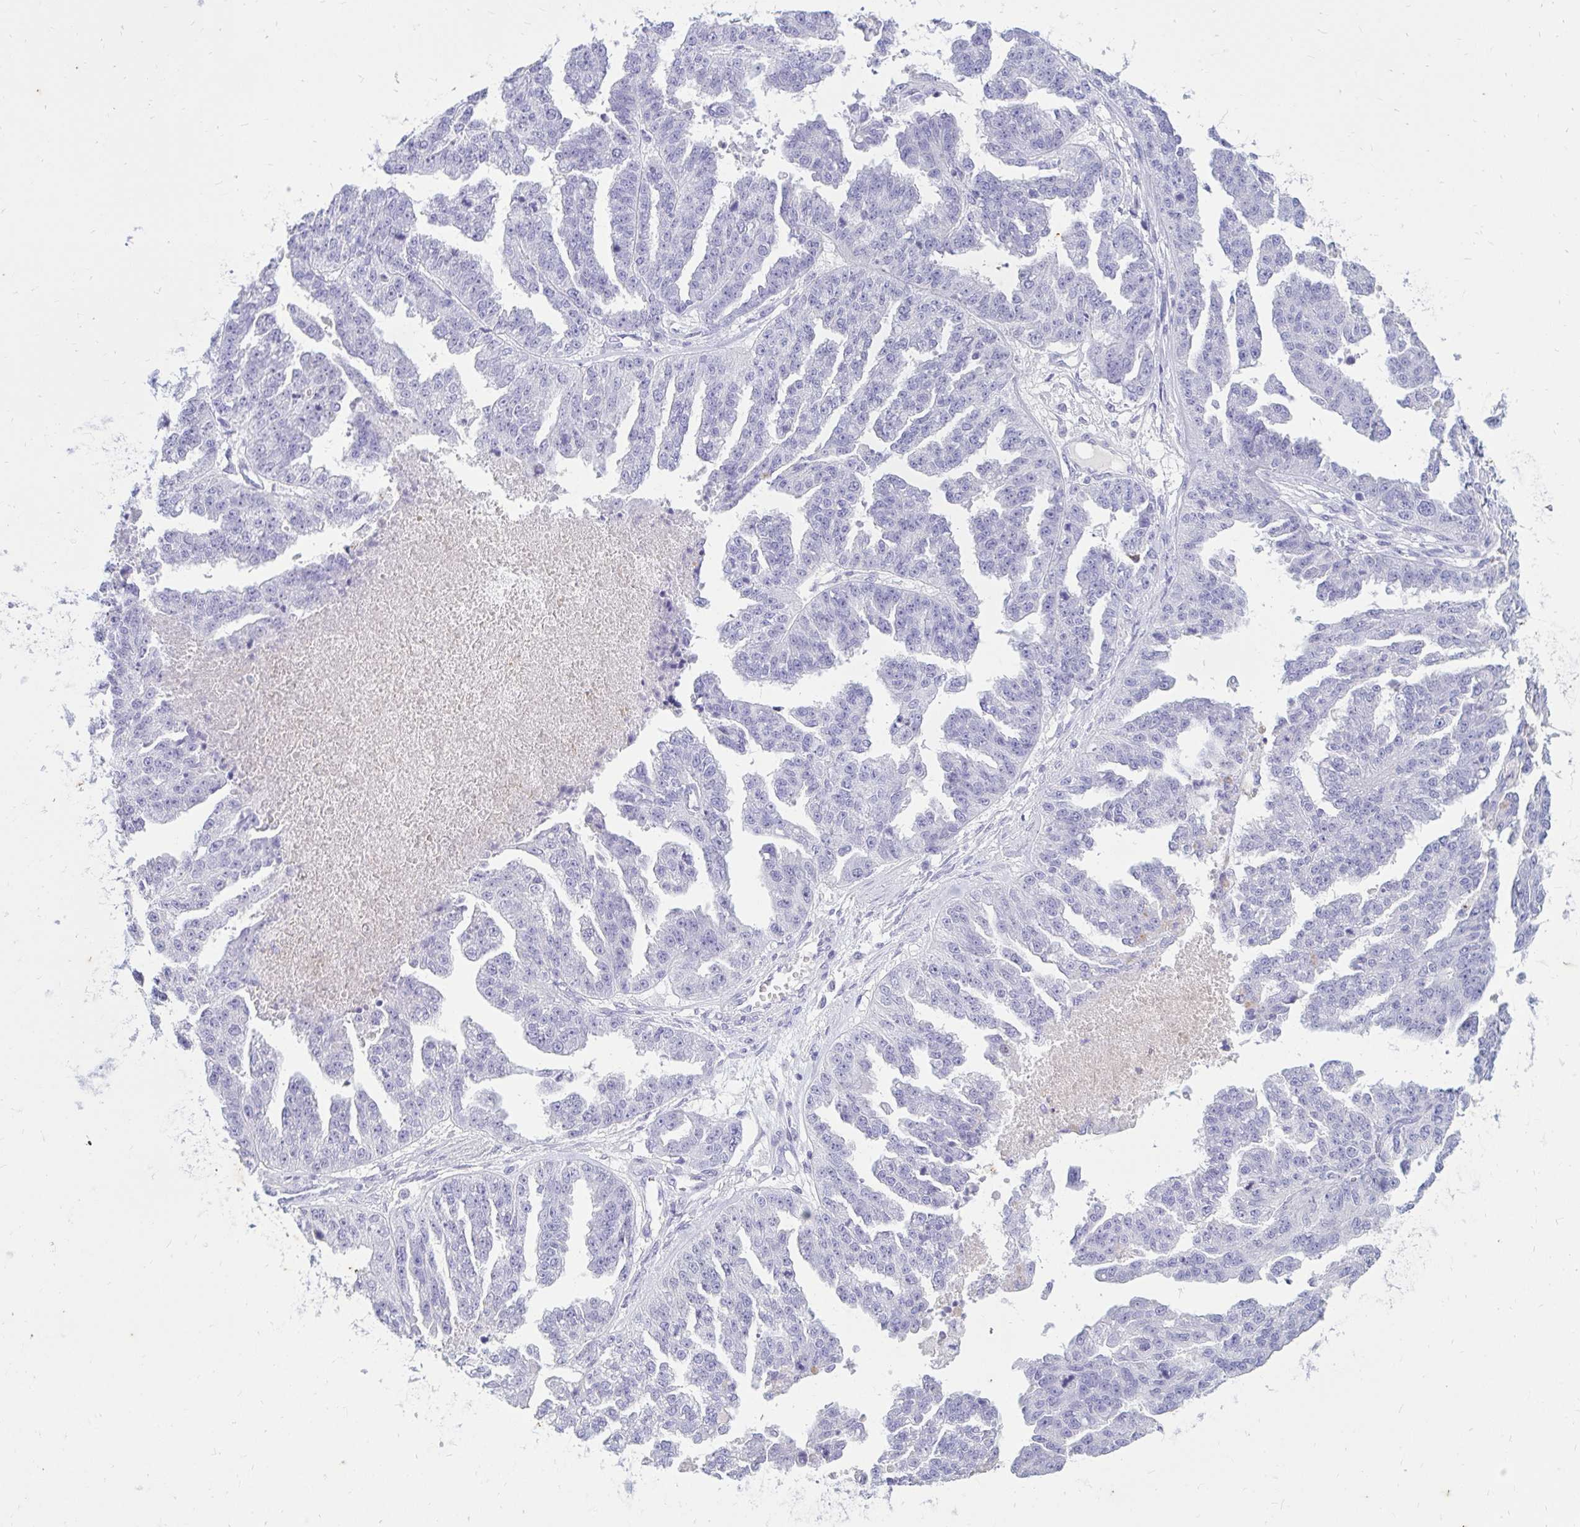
{"staining": {"intensity": "negative", "quantity": "none", "location": "none"}, "tissue": "ovarian cancer", "cell_type": "Tumor cells", "image_type": "cancer", "snomed": [{"axis": "morphology", "description": "Cystadenocarcinoma, serous, NOS"}, {"axis": "topography", "description": "Ovary"}], "caption": "Ovarian serous cystadenocarcinoma stained for a protein using immunohistochemistry (IHC) shows no positivity tumor cells.", "gene": "NANOGNB", "patient": {"sex": "female", "age": 58}}